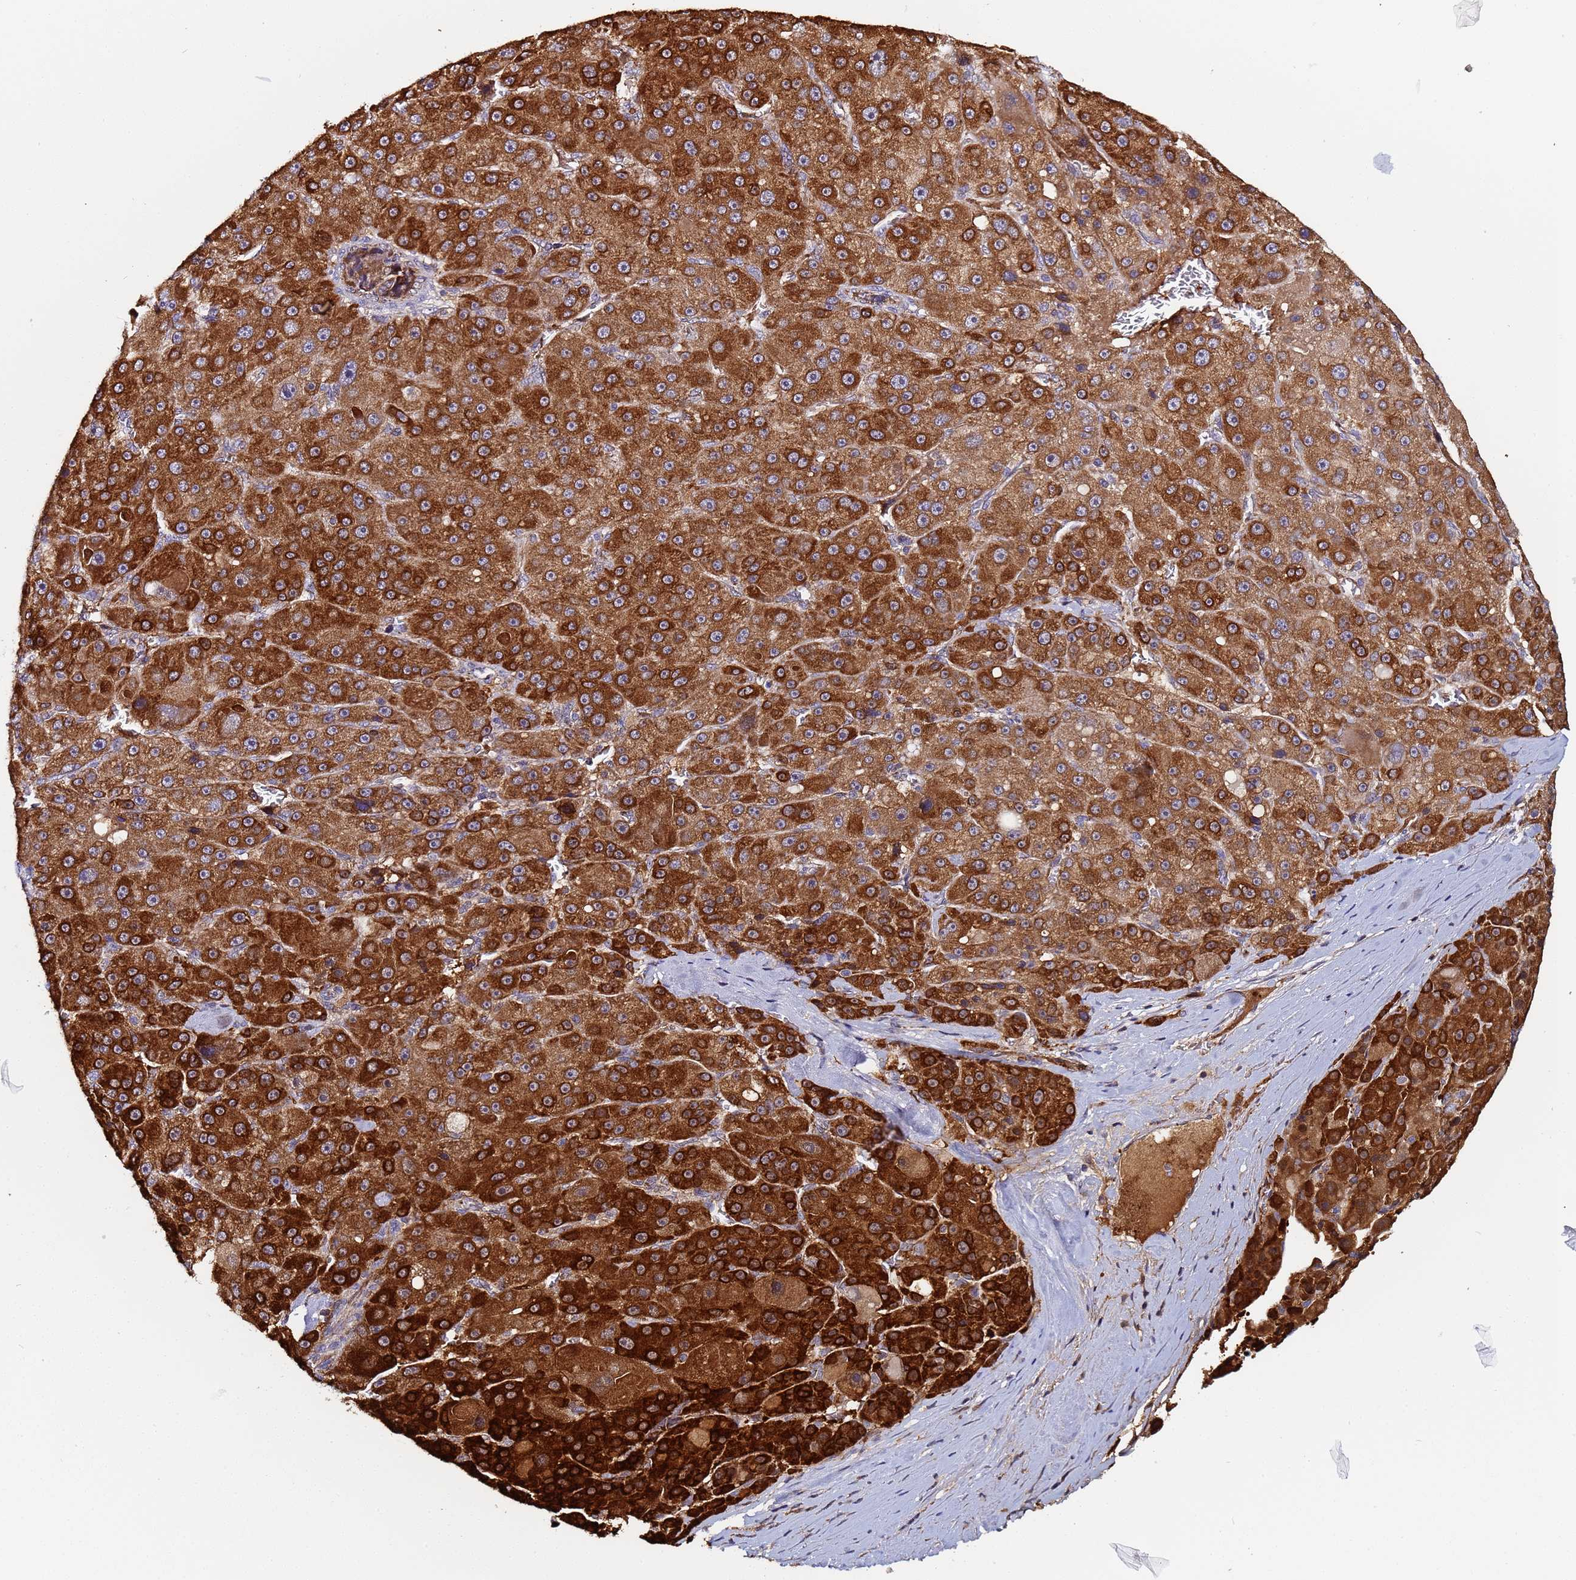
{"staining": {"intensity": "strong", "quantity": ">75%", "location": "cytoplasmic/membranous"}, "tissue": "liver cancer", "cell_type": "Tumor cells", "image_type": "cancer", "snomed": [{"axis": "morphology", "description": "Carcinoma, Hepatocellular, NOS"}, {"axis": "topography", "description": "Liver"}], "caption": "Immunohistochemical staining of human liver cancer shows high levels of strong cytoplasmic/membranous staining in approximately >75% of tumor cells. The protein is stained brown, and the nuclei are stained in blue (DAB (3,3'-diaminobenzidine) IHC with brightfield microscopy, high magnification).", "gene": "CCDC127", "patient": {"sex": "male", "age": 76}}